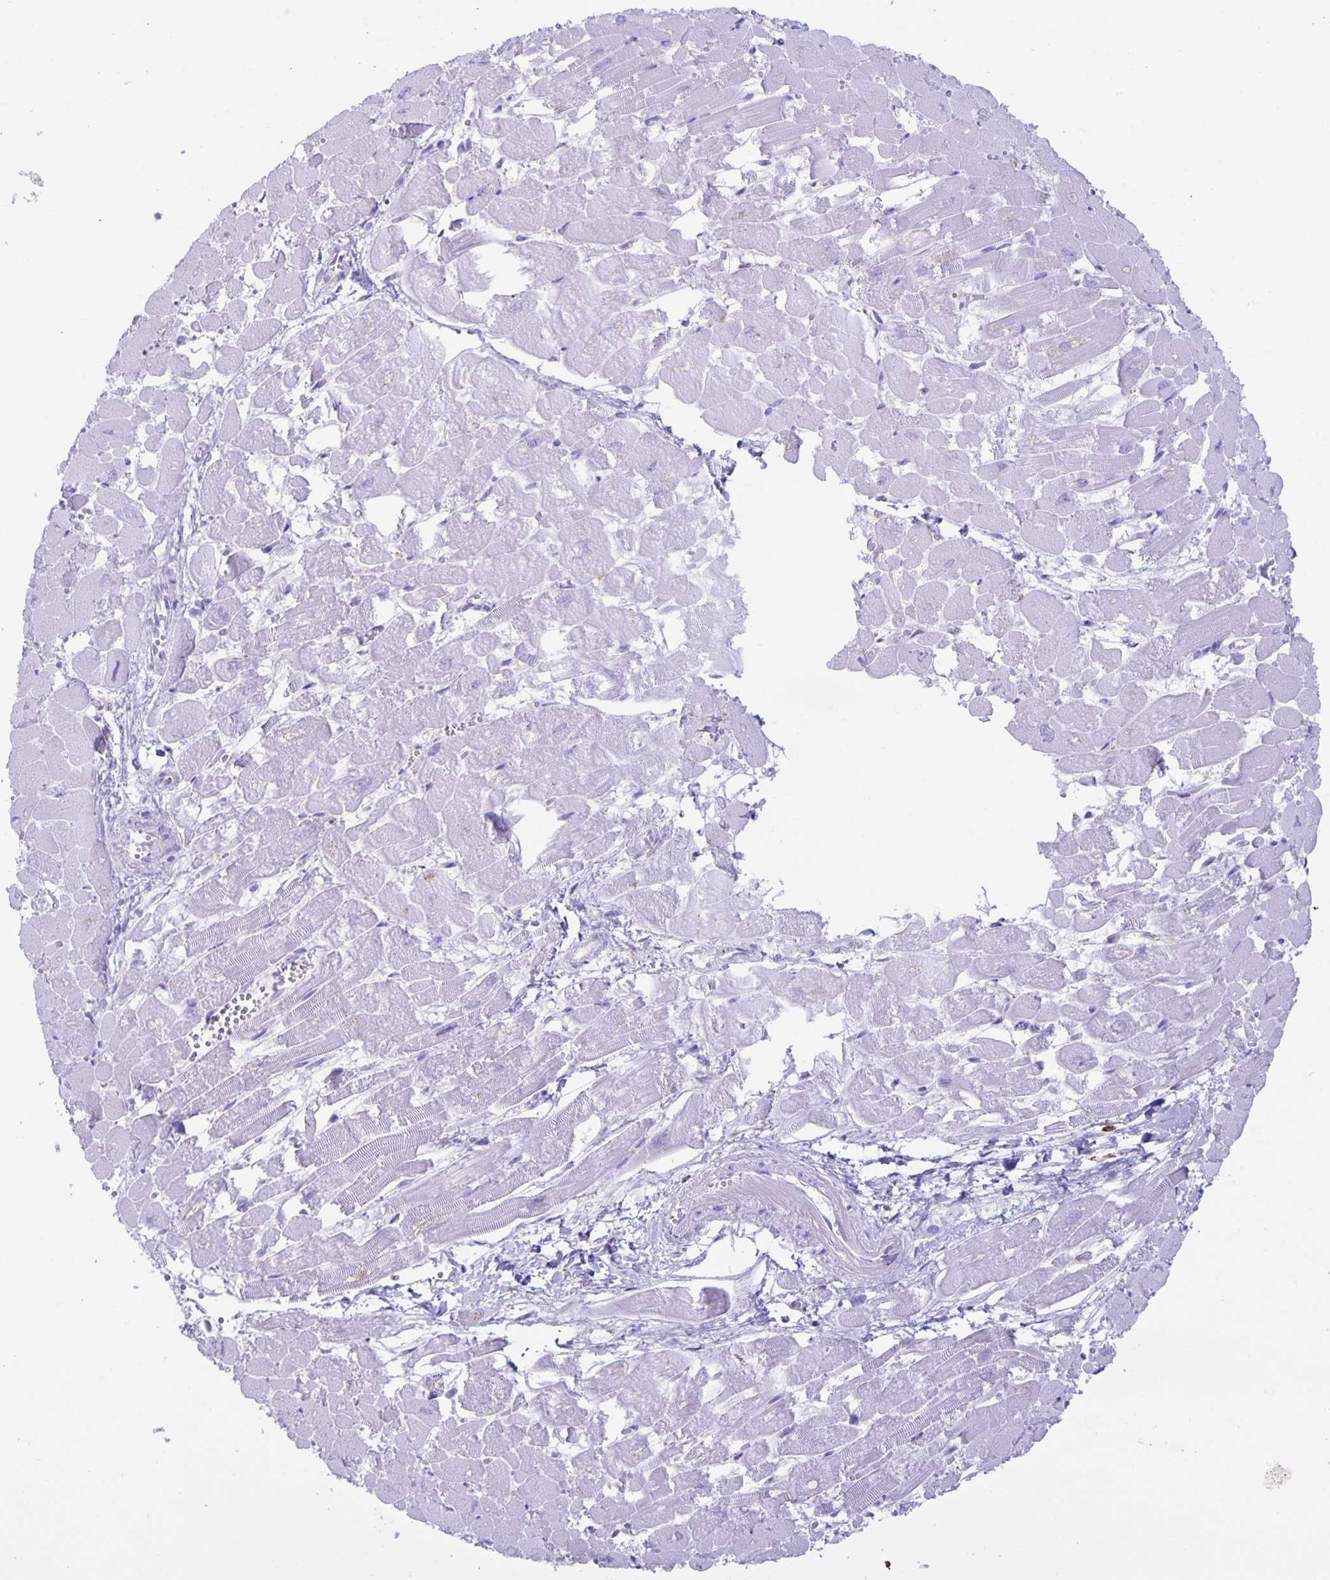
{"staining": {"intensity": "negative", "quantity": "none", "location": "none"}, "tissue": "heart muscle", "cell_type": "Cardiomyocytes", "image_type": "normal", "snomed": [{"axis": "morphology", "description": "Normal tissue, NOS"}, {"axis": "topography", "description": "Heart"}], "caption": "The image exhibits no staining of cardiomyocytes in normal heart muscle. (Immunohistochemistry, brightfield microscopy, high magnification).", "gene": "LIPA", "patient": {"sex": "female", "age": 52}}